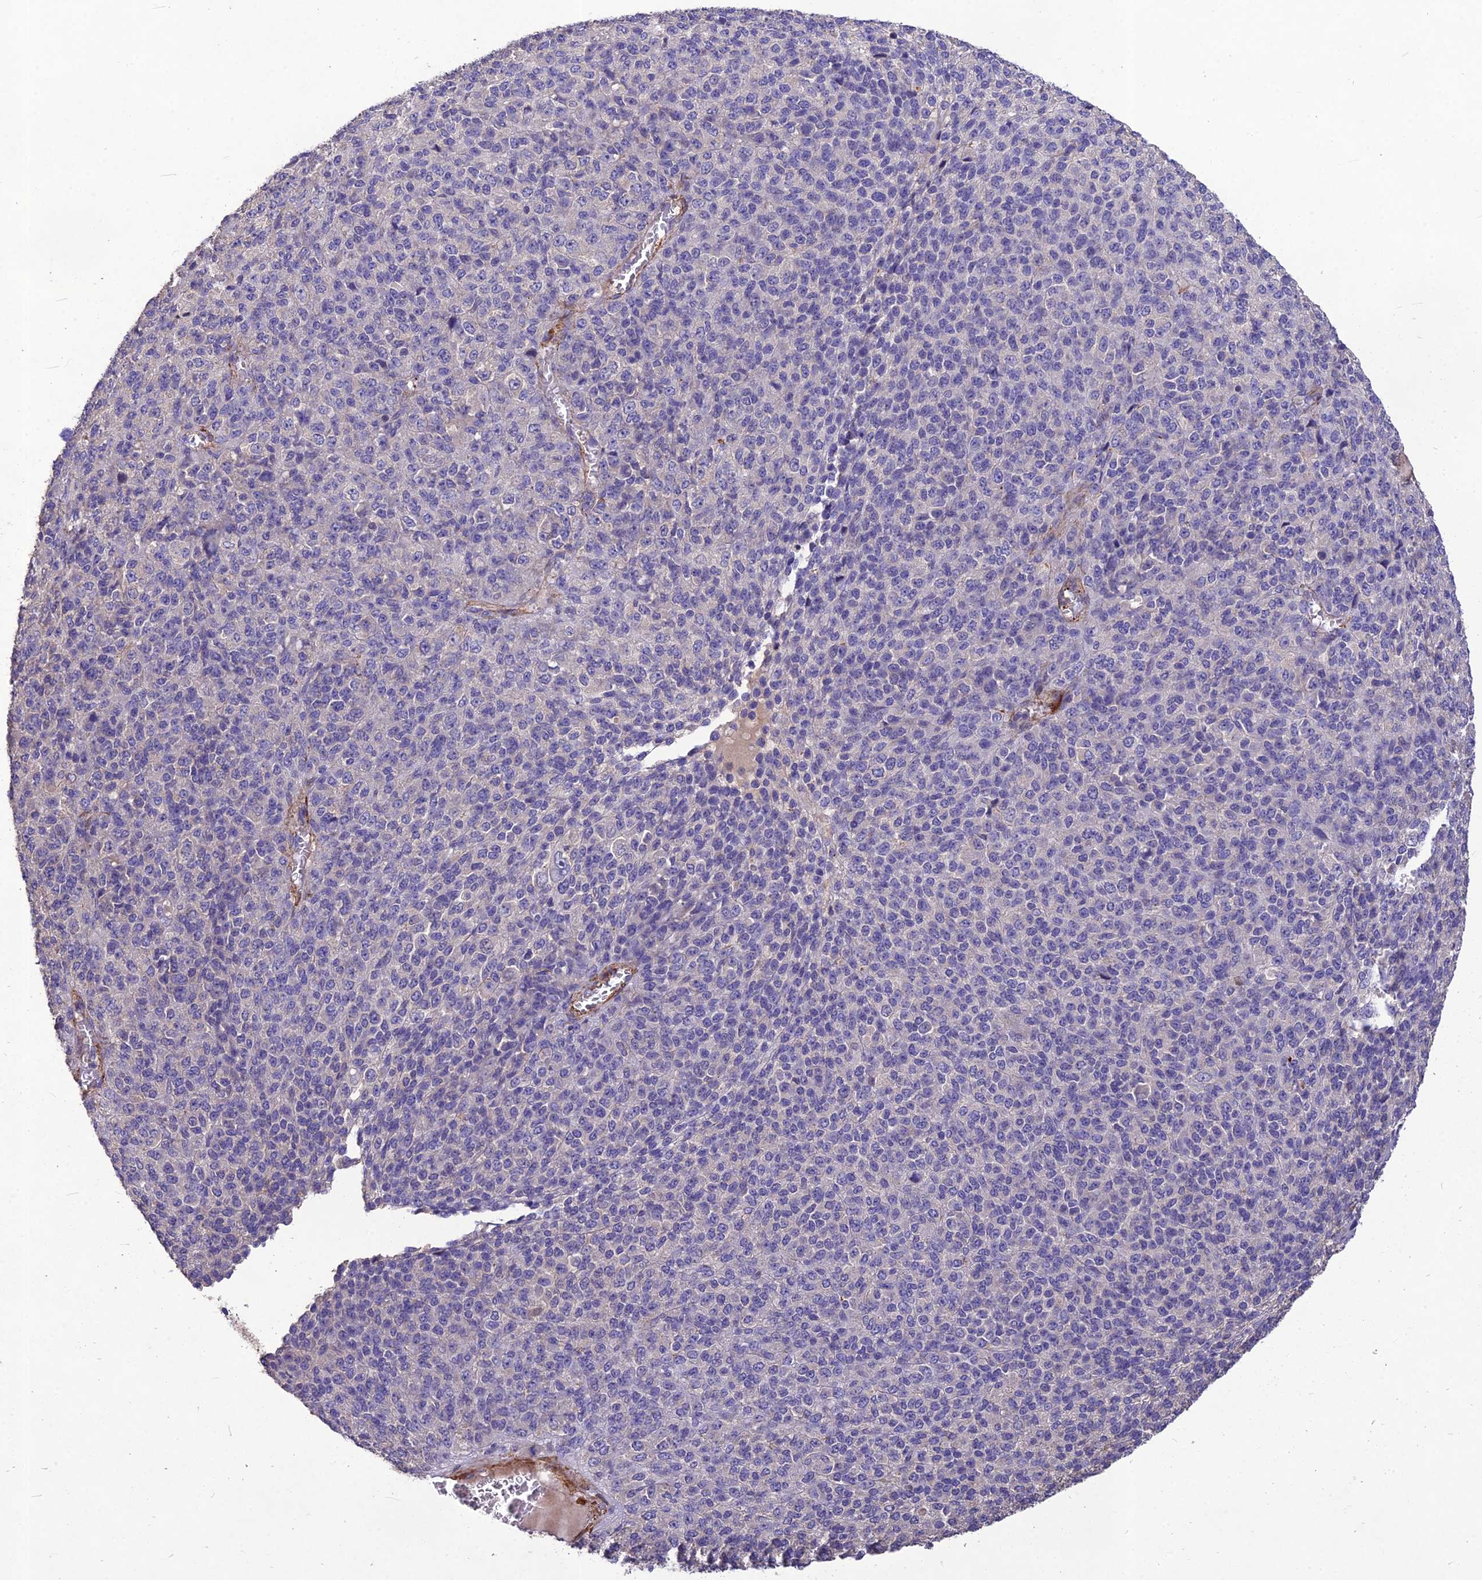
{"staining": {"intensity": "negative", "quantity": "none", "location": "none"}, "tissue": "melanoma", "cell_type": "Tumor cells", "image_type": "cancer", "snomed": [{"axis": "morphology", "description": "Malignant melanoma, Metastatic site"}, {"axis": "topography", "description": "Brain"}], "caption": "Melanoma stained for a protein using immunohistochemistry (IHC) shows no expression tumor cells.", "gene": "CLUH", "patient": {"sex": "female", "age": 56}}